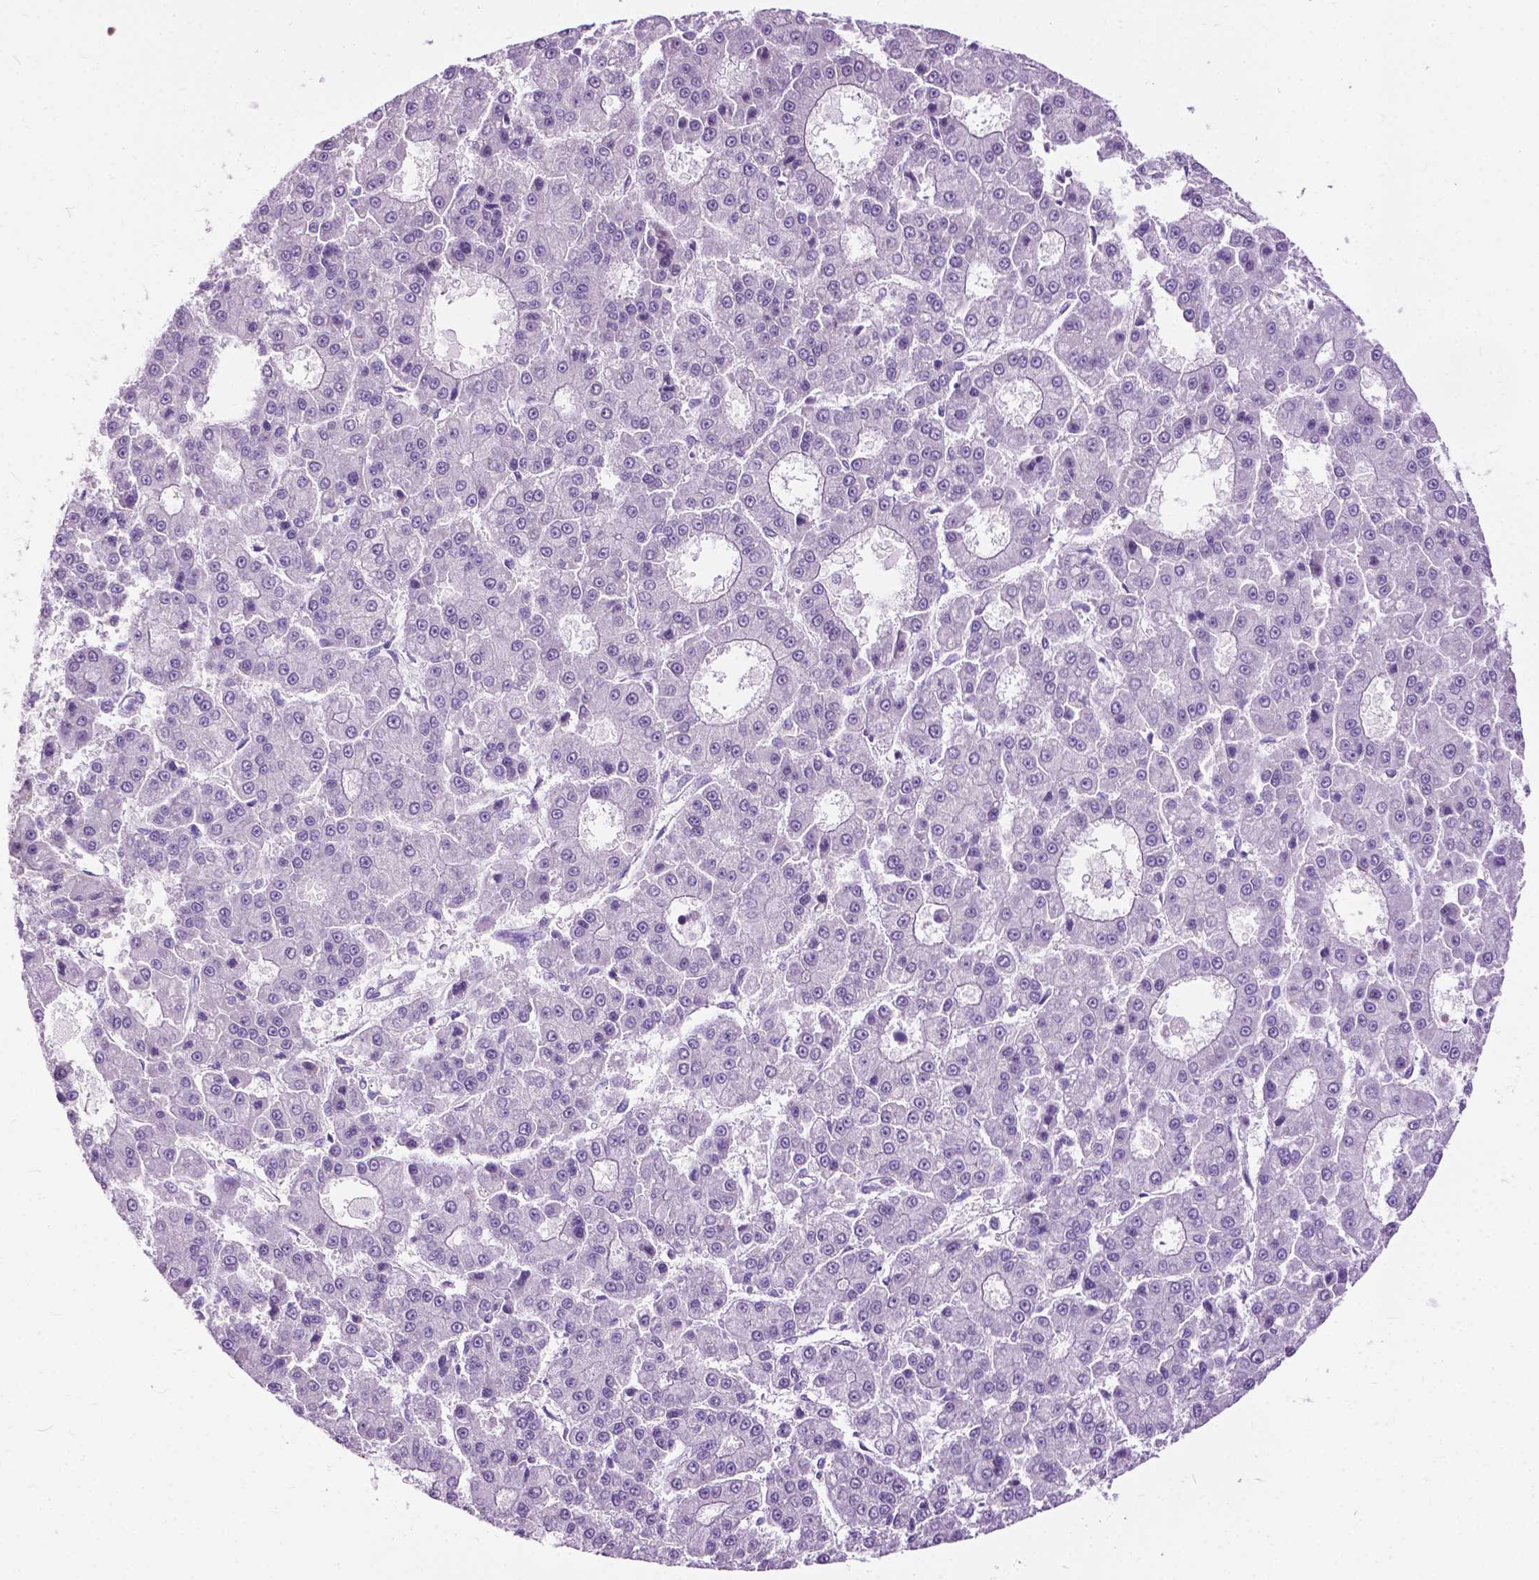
{"staining": {"intensity": "negative", "quantity": "none", "location": "none"}, "tissue": "liver cancer", "cell_type": "Tumor cells", "image_type": "cancer", "snomed": [{"axis": "morphology", "description": "Carcinoma, Hepatocellular, NOS"}, {"axis": "topography", "description": "Liver"}], "caption": "Histopathology image shows no protein expression in tumor cells of liver cancer tissue.", "gene": "GPR37L1", "patient": {"sex": "male", "age": 70}}